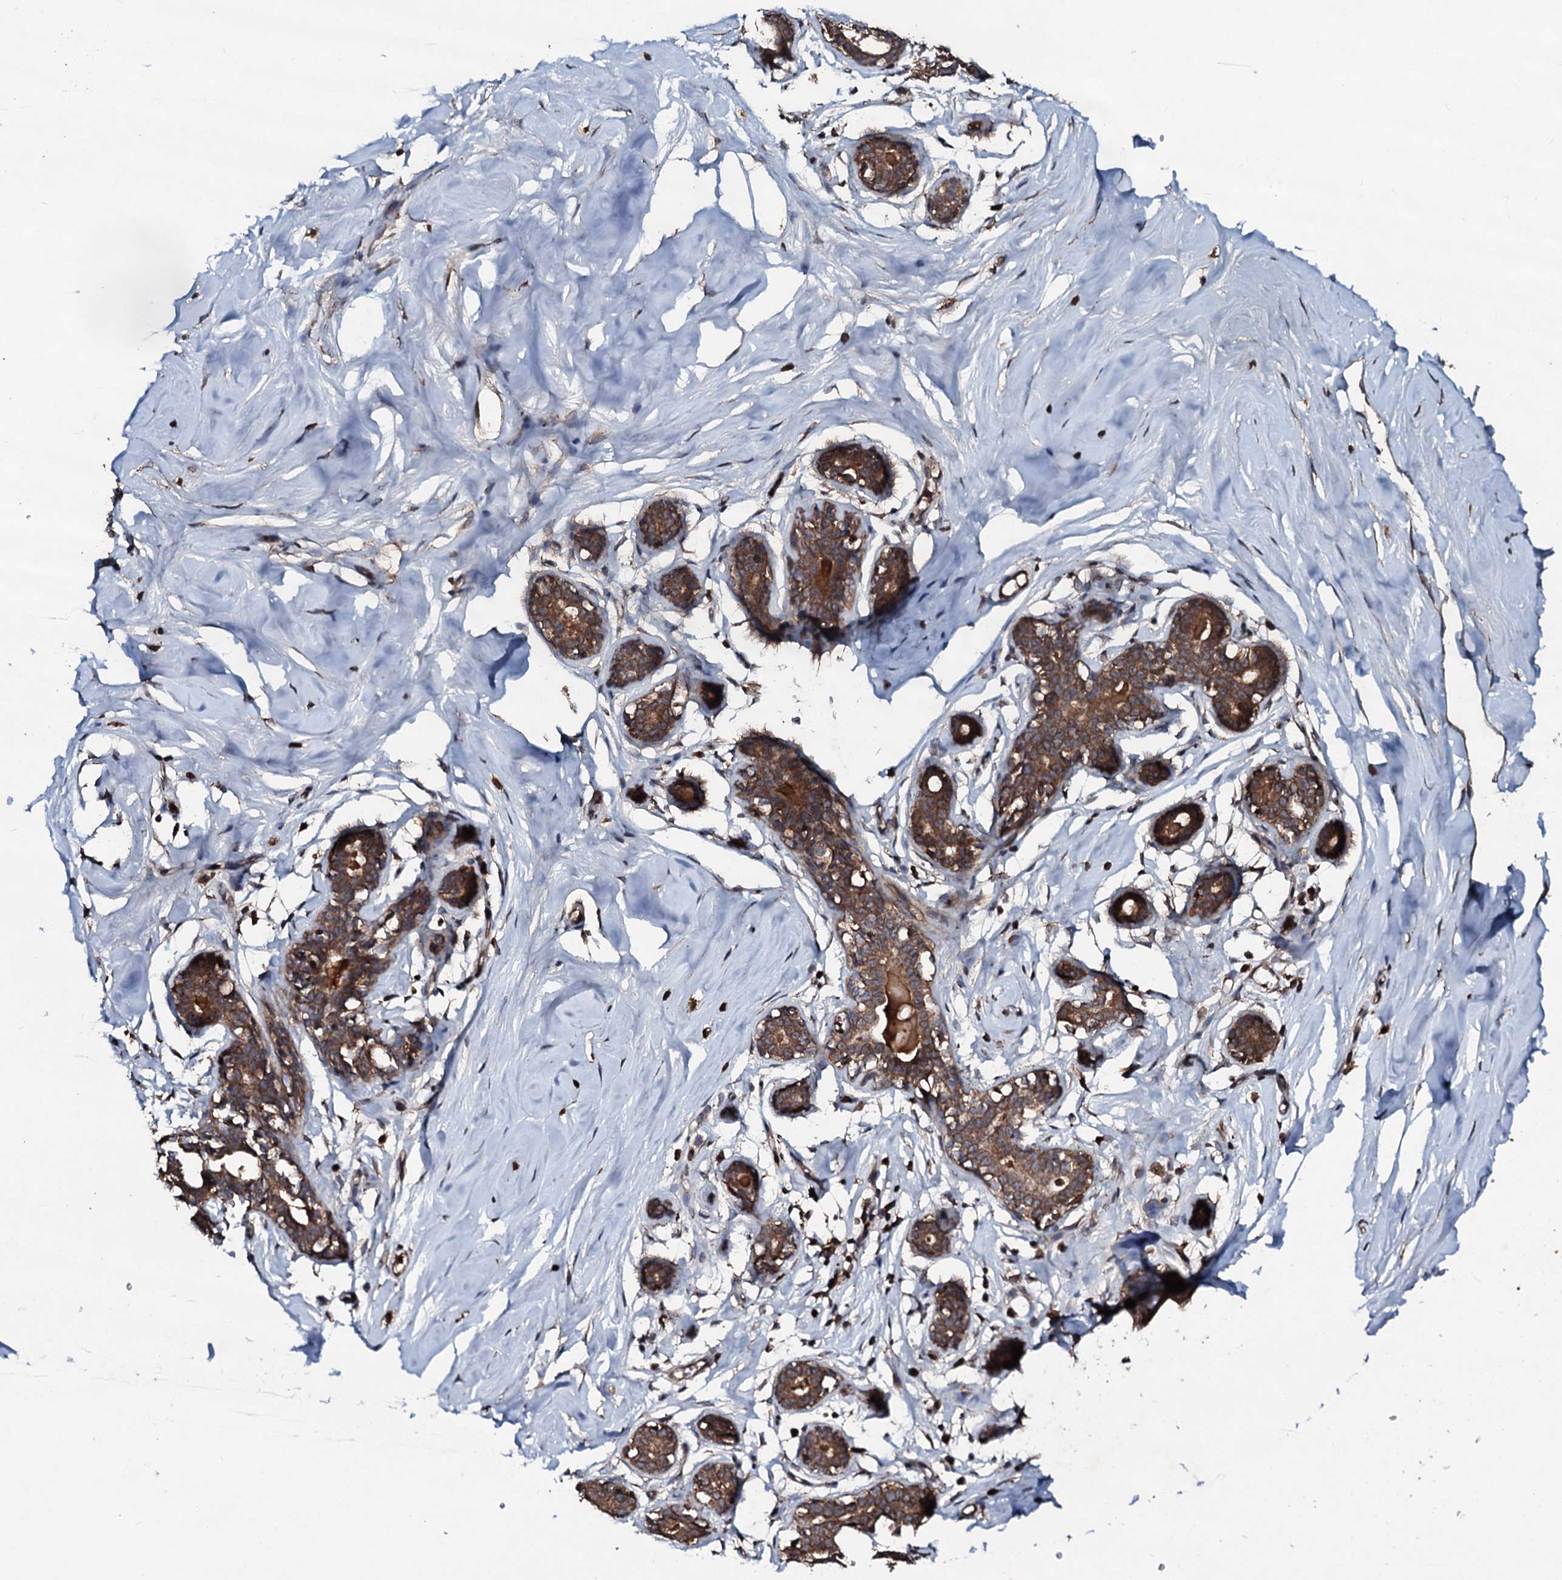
{"staining": {"intensity": "moderate", "quantity": "25%-75%", "location": "cytoplasmic/membranous"}, "tissue": "breast", "cell_type": "Adipocytes", "image_type": "normal", "snomed": [{"axis": "morphology", "description": "Normal tissue, NOS"}, {"axis": "morphology", "description": "Adenoma, NOS"}, {"axis": "topography", "description": "Breast"}], "caption": "Immunohistochemical staining of unremarkable breast exhibits moderate cytoplasmic/membranous protein staining in about 25%-75% of adipocytes. The staining was performed using DAB to visualize the protein expression in brown, while the nuclei were stained in blue with hematoxylin (Magnification: 20x).", "gene": "SDHAF2", "patient": {"sex": "female", "age": 23}}